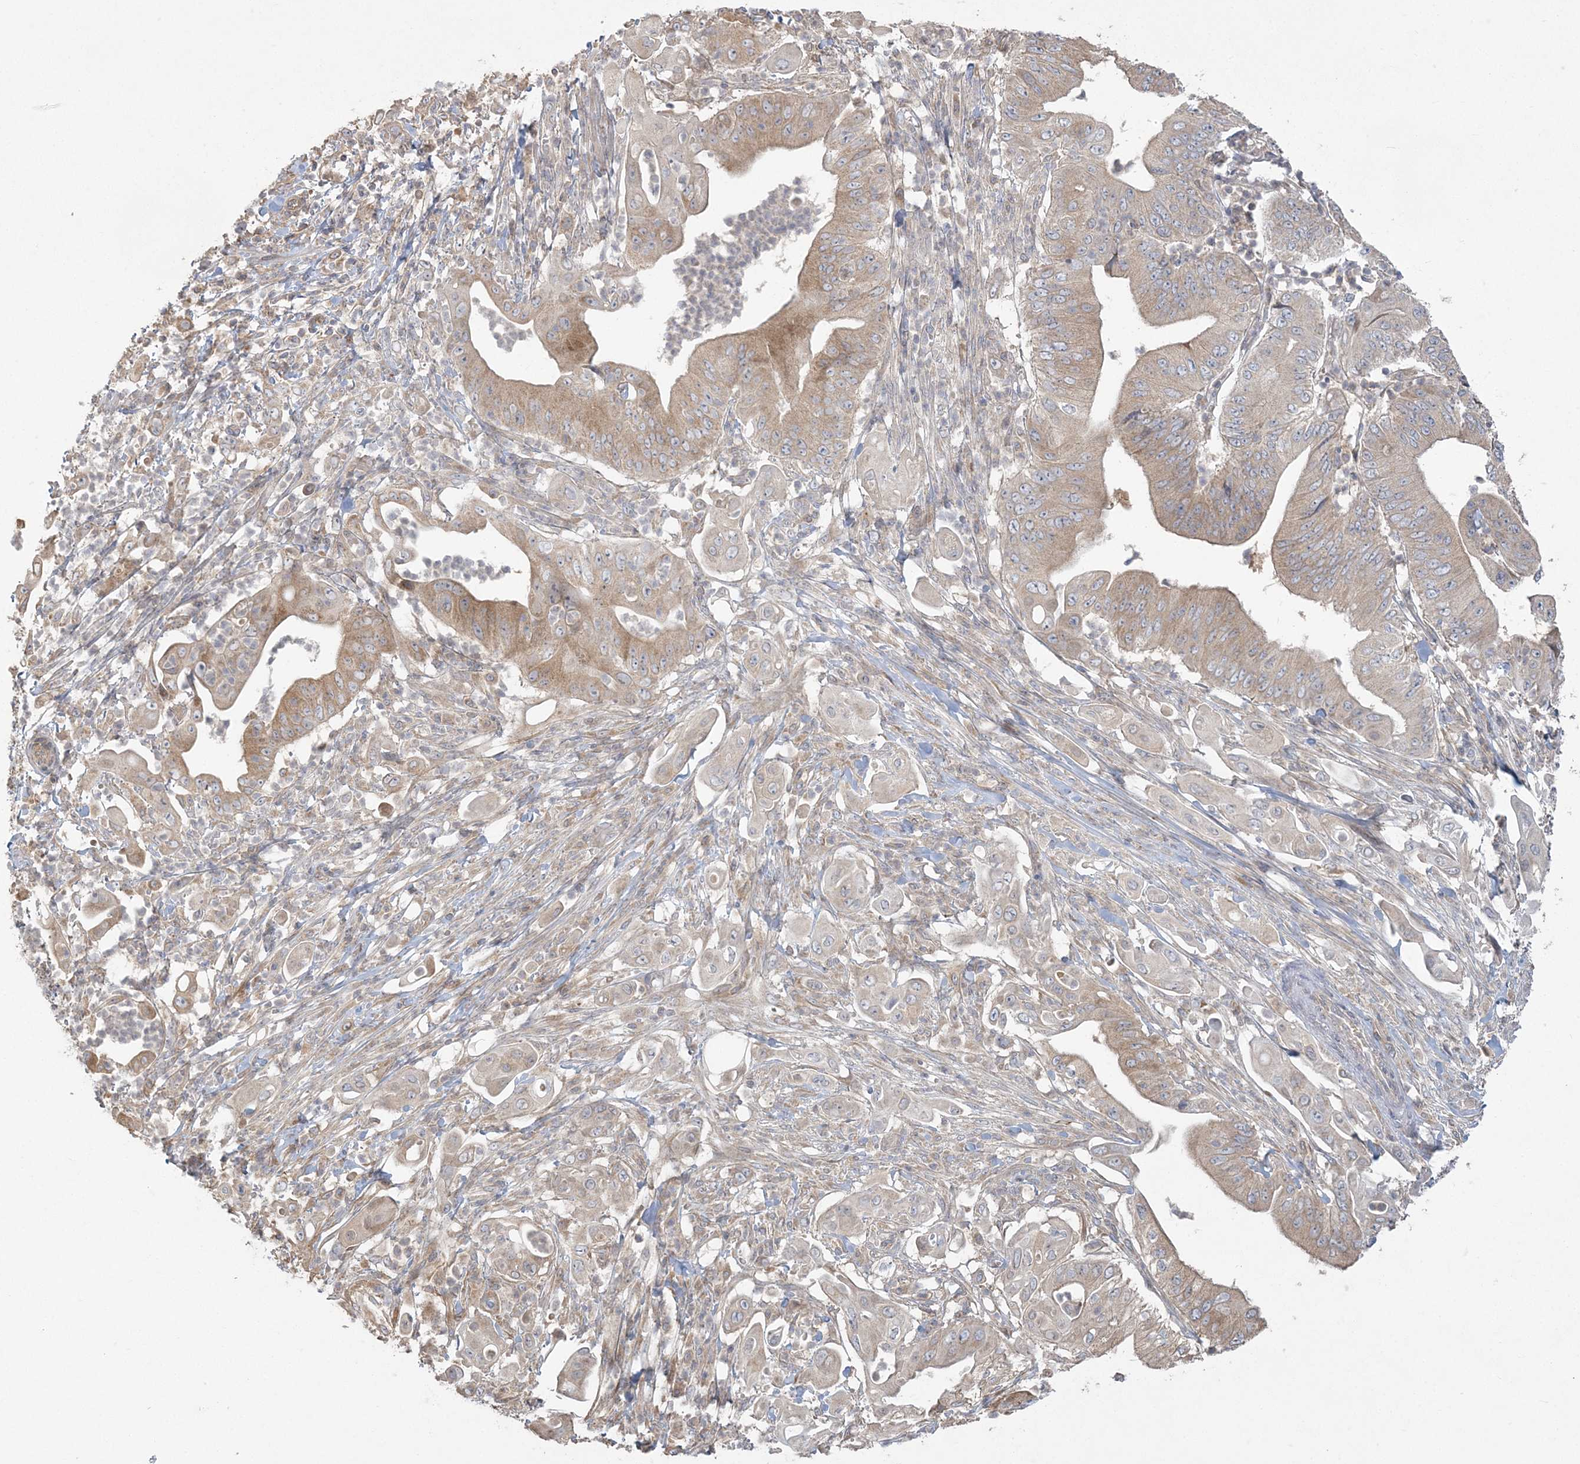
{"staining": {"intensity": "moderate", "quantity": "25%-75%", "location": "cytoplasmic/membranous"}, "tissue": "pancreatic cancer", "cell_type": "Tumor cells", "image_type": "cancer", "snomed": [{"axis": "morphology", "description": "Adenocarcinoma, NOS"}, {"axis": "topography", "description": "Pancreas"}], "caption": "Pancreatic adenocarcinoma was stained to show a protein in brown. There is medium levels of moderate cytoplasmic/membranous expression in about 25%-75% of tumor cells. (DAB = brown stain, brightfield microscopy at high magnification).", "gene": "ZC3H6", "patient": {"sex": "female", "age": 77}}